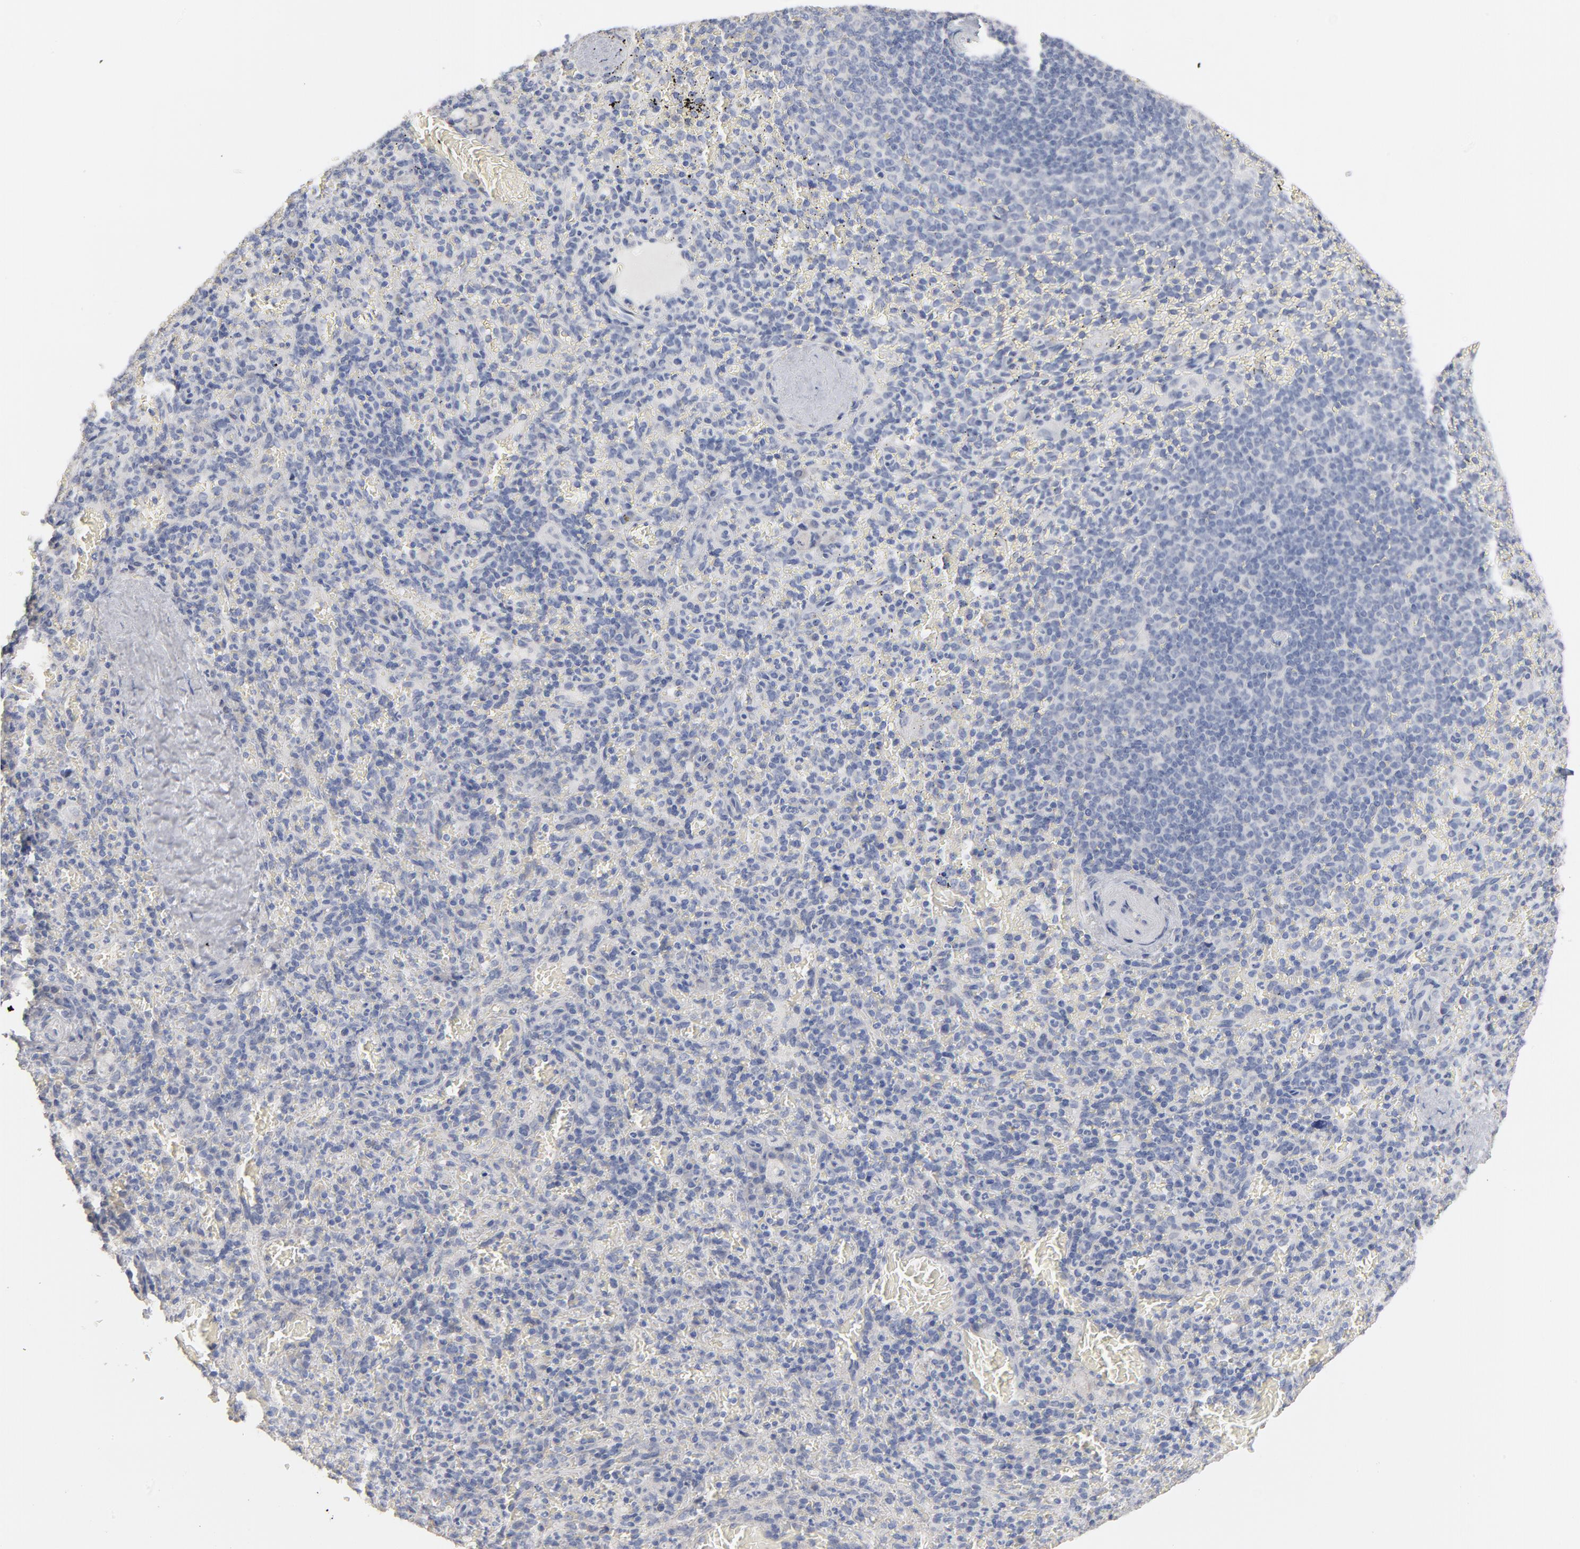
{"staining": {"intensity": "negative", "quantity": "none", "location": "none"}, "tissue": "spleen", "cell_type": "Cells in red pulp", "image_type": "normal", "snomed": [{"axis": "morphology", "description": "Normal tissue, NOS"}, {"axis": "topography", "description": "Spleen"}], "caption": "Histopathology image shows no significant protein staining in cells in red pulp of benign spleen.", "gene": "DNAL4", "patient": {"sex": "female", "age": 50}}